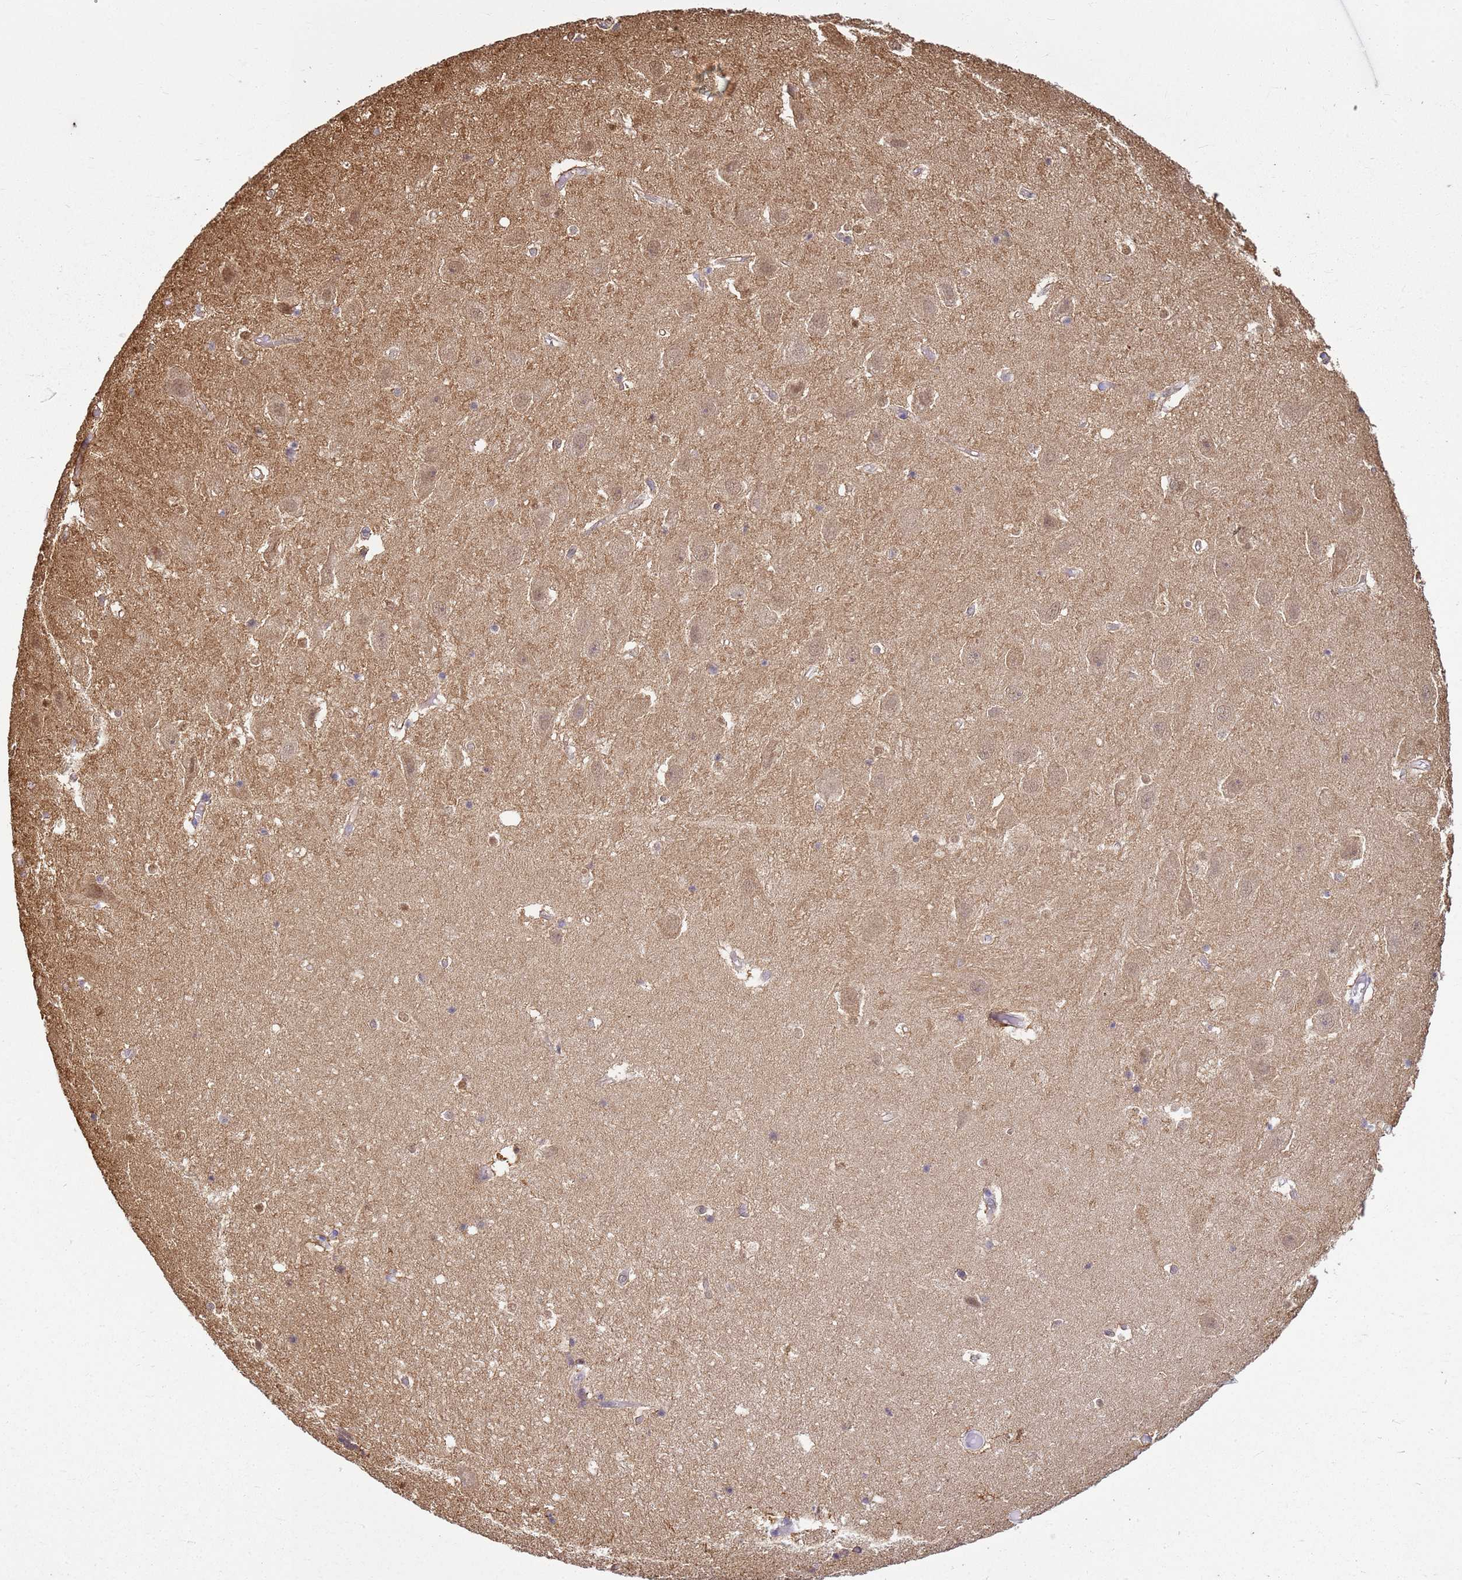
{"staining": {"intensity": "negative", "quantity": "none", "location": "none"}, "tissue": "hippocampus", "cell_type": "Glial cells", "image_type": "normal", "snomed": [{"axis": "morphology", "description": "Normal tissue, NOS"}, {"axis": "topography", "description": "Hippocampus"}], "caption": "DAB (3,3'-diaminobenzidine) immunohistochemical staining of unremarkable hippocampus displays no significant staining in glial cells. (DAB immunohistochemistry, high magnification).", "gene": "YWHAE", "patient": {"sex": "female", "age": 52}}